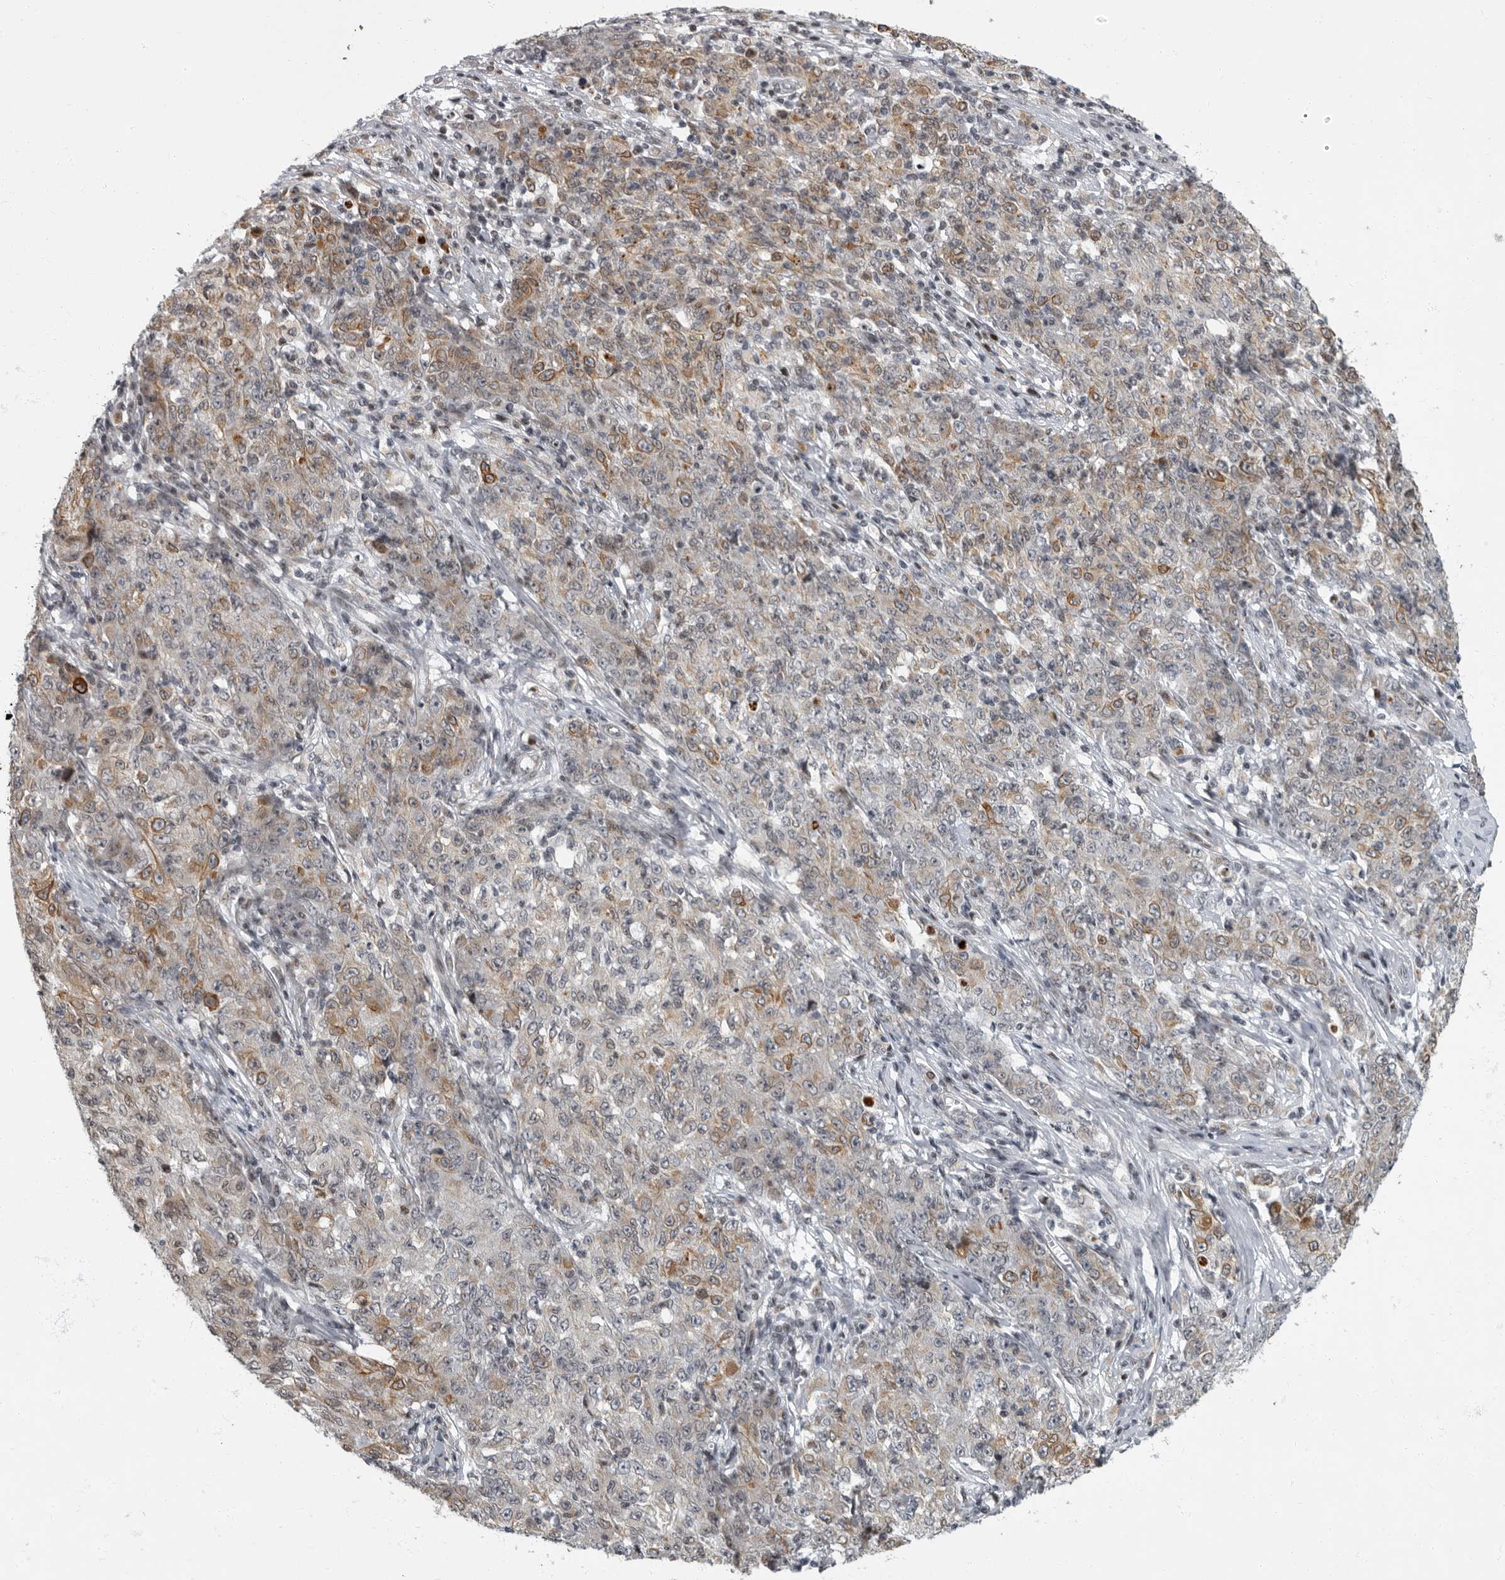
{"staining": {"intensity": "weak", "quantity": "25%-75%", "location": "cytoplasmic/membranous"}, "tissue": "ovarian cancer", "cell_type": "Tumor cells", "image_type": "cancer", "snomed": [{"axis": "morphology", "description": "Carcinoma, endometroid"}, {"axis": "topography", "description": "Ovary"}], "caption": "The immunohistochemical stain shows weak cytoplasmic/membranous staining in tumor cells of ovarian cancer tissue.", "gene": "EVI5", "patient": {"sex": "female", "age": 42}}